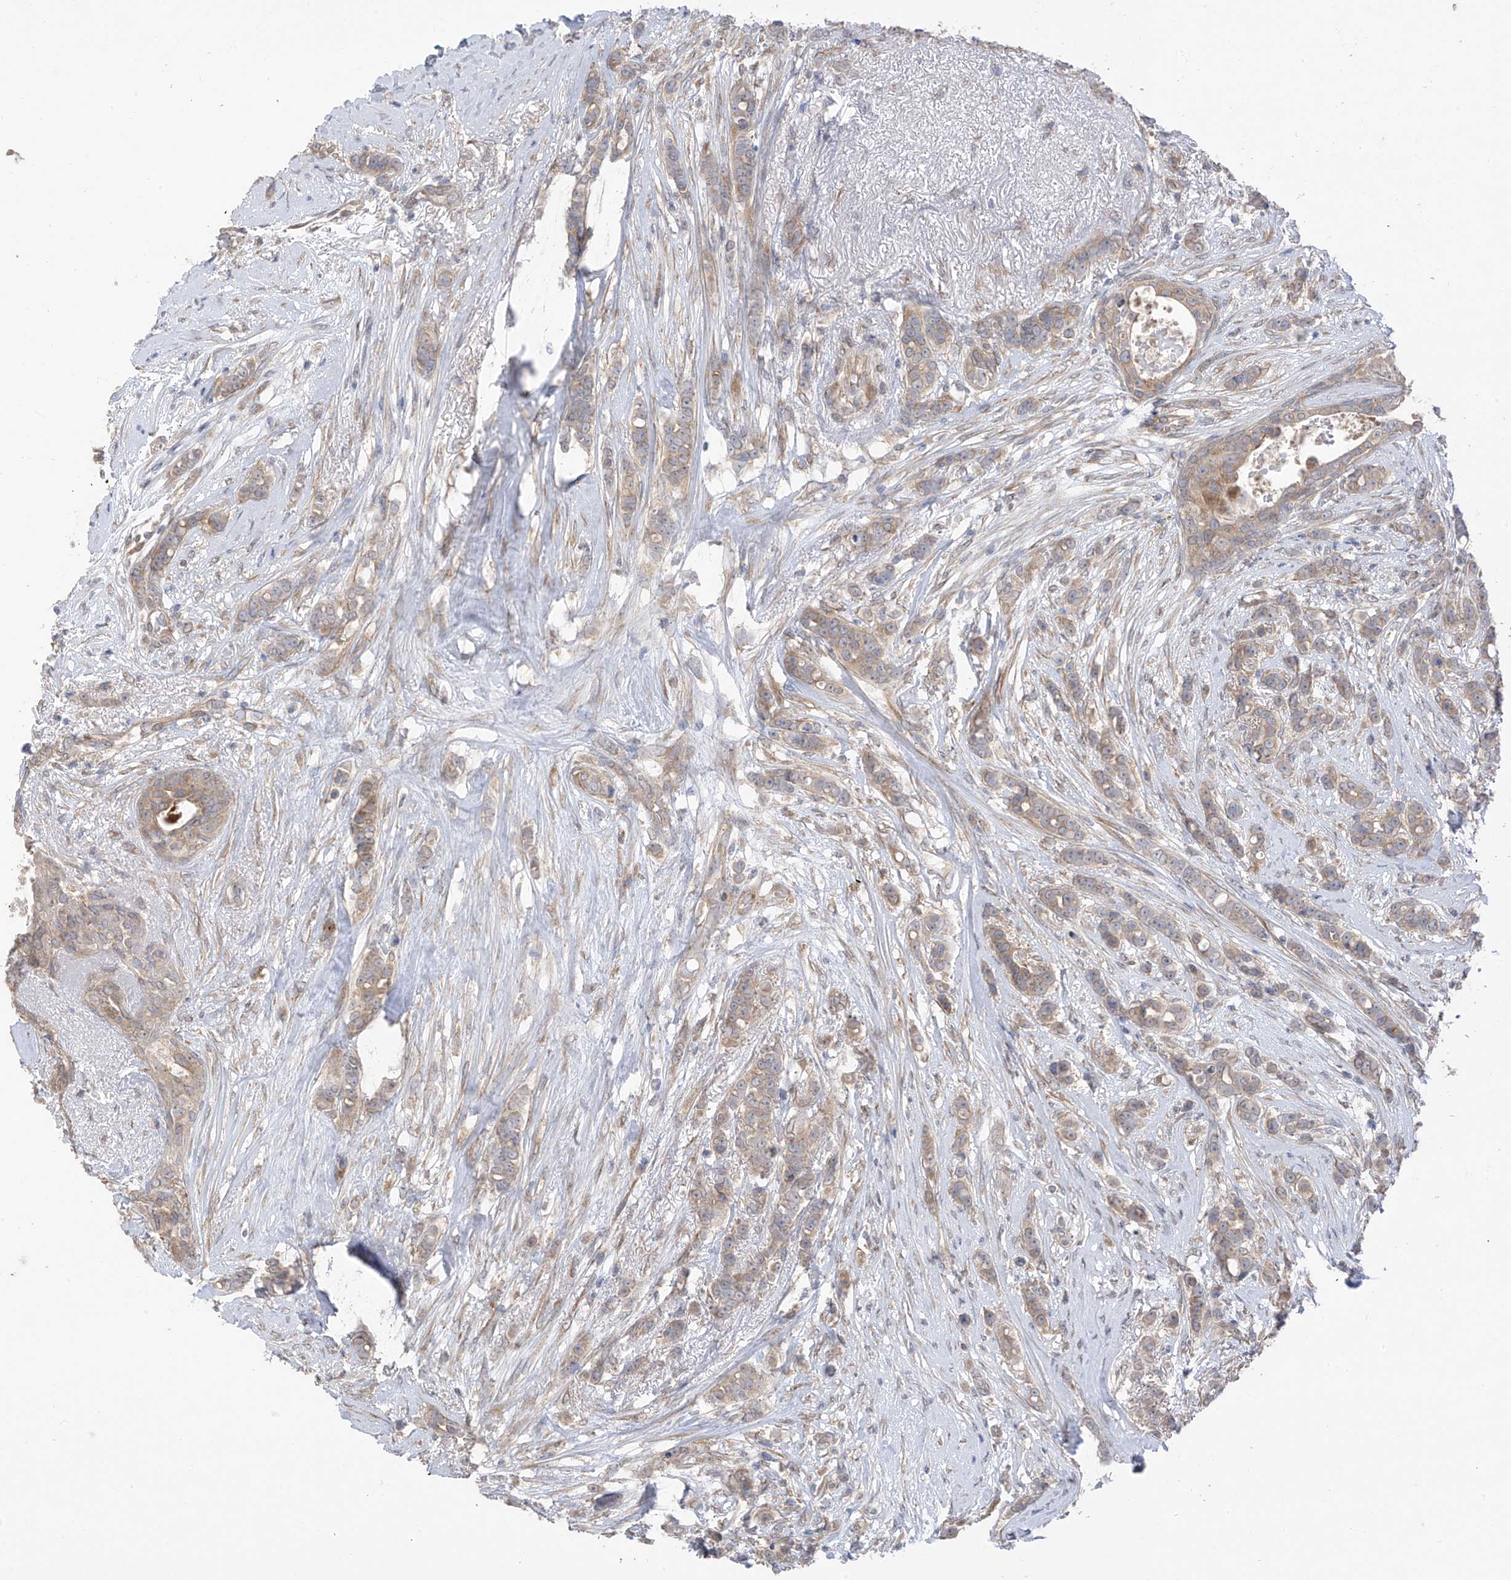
{"staining": {"intensity": "weak", "quantity": ">75%", "location": "cytoplasmic/membranous"}, "tissue": "breast cancer", "cell_type": "Tumor cells", "image_type": "cancer", "snomed": [{"axis": "morphology", "description": "Lobular carcinoma"}, {"axis": "topography", "description": "Breast"}], "caption": "Breast cancer stained with DAB immunohistochemistry shows low levels of weak cytoplasmic/membranous expression in approximately >75% of tumor cells.", "gene": "NALCN", "patient": {"sex": "female", "age": 51}}